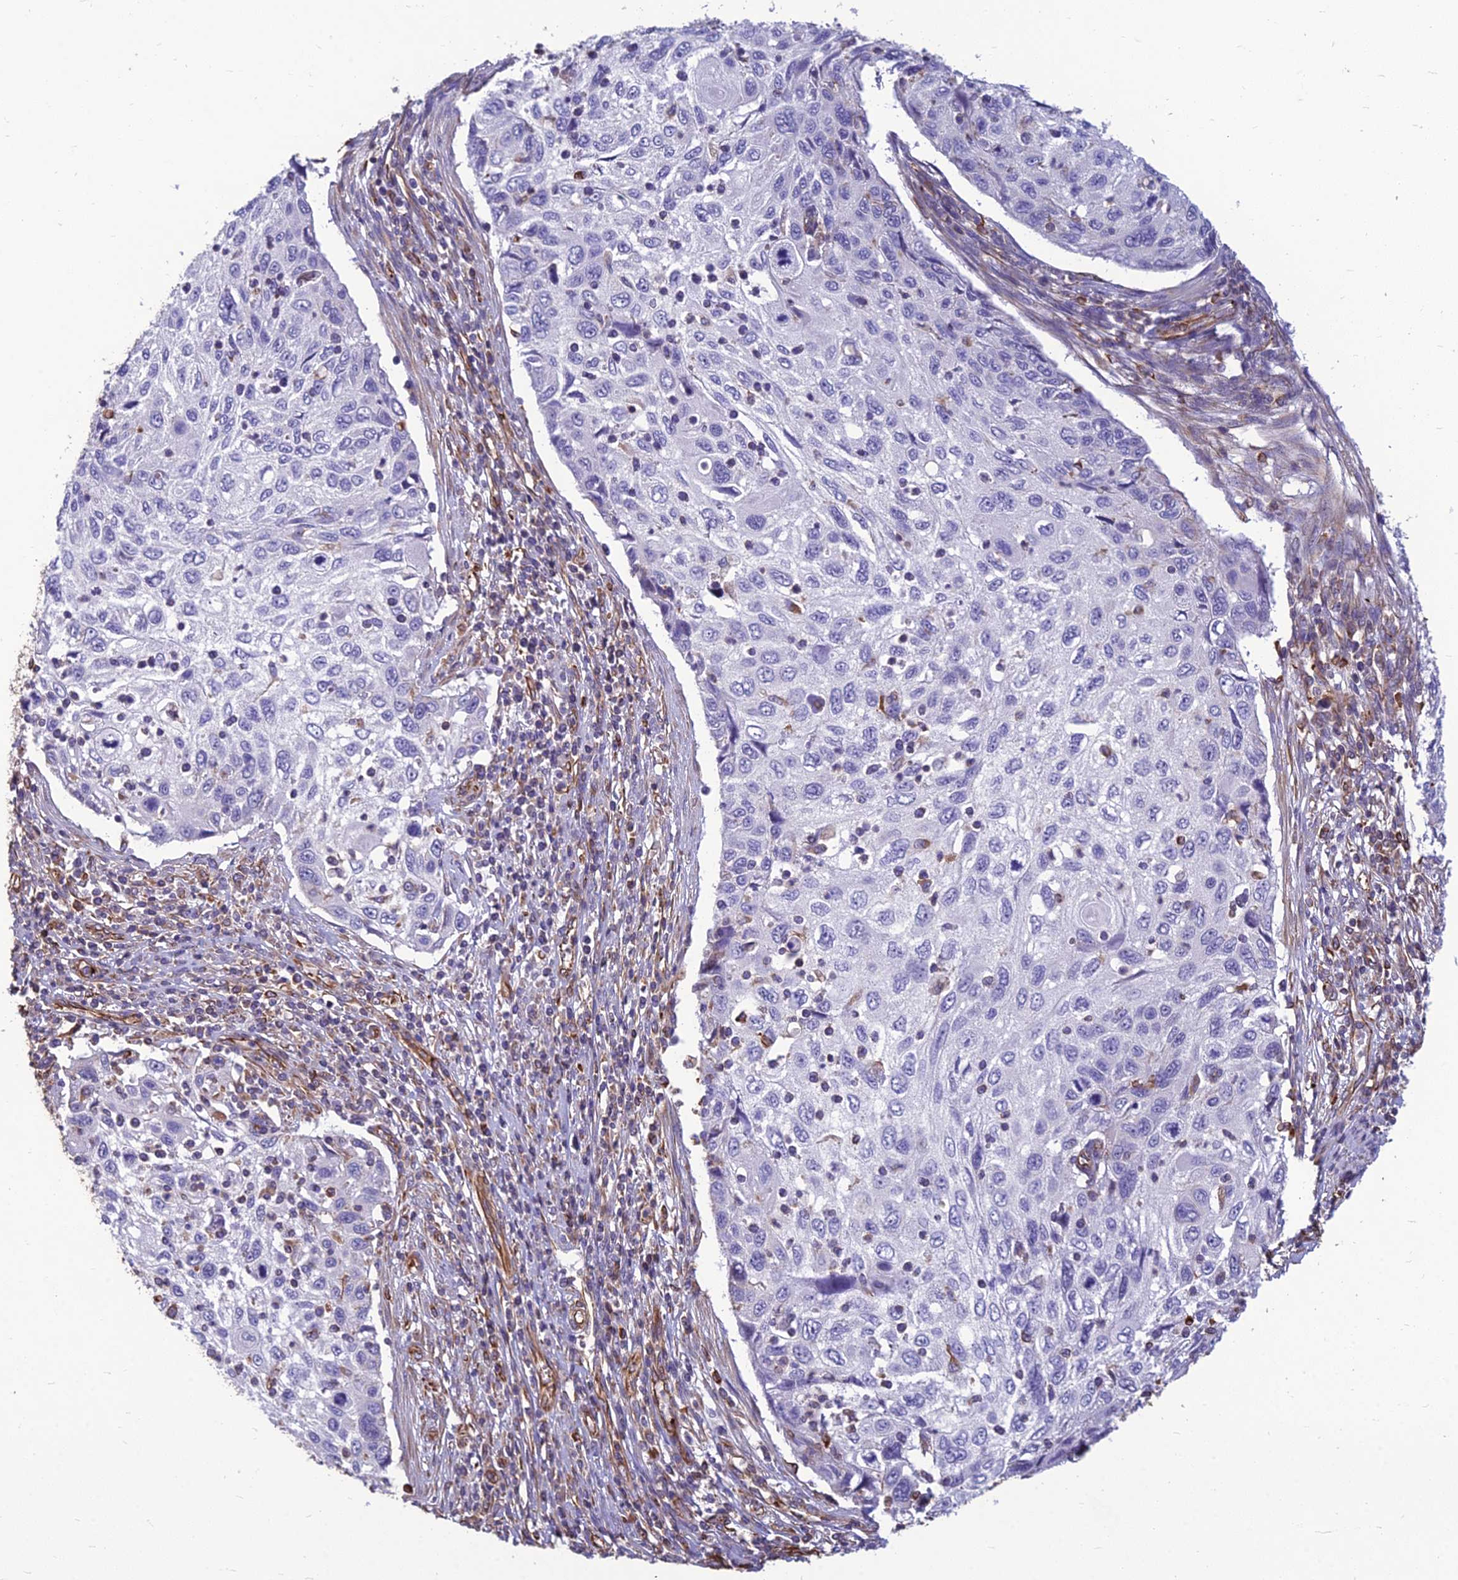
{"staining": {"intensity": "negative", "quantity": "none", "location": "none"}, "tissue": "cervical cancer", "cell_type": "Tumor cells", "image_type": "cancer", "snomed": [{"axis": "morphology", "description": "Squamous cell carcinoma, NOS"}, {"axis": "topography", "description": "Cervix"}], "caption": "Tumor cells are negative for brown protein staining in squamous cell carcinoma (cervical).", "gene": "PSMD11", "patient": {"sex": "female", "age": 70}}